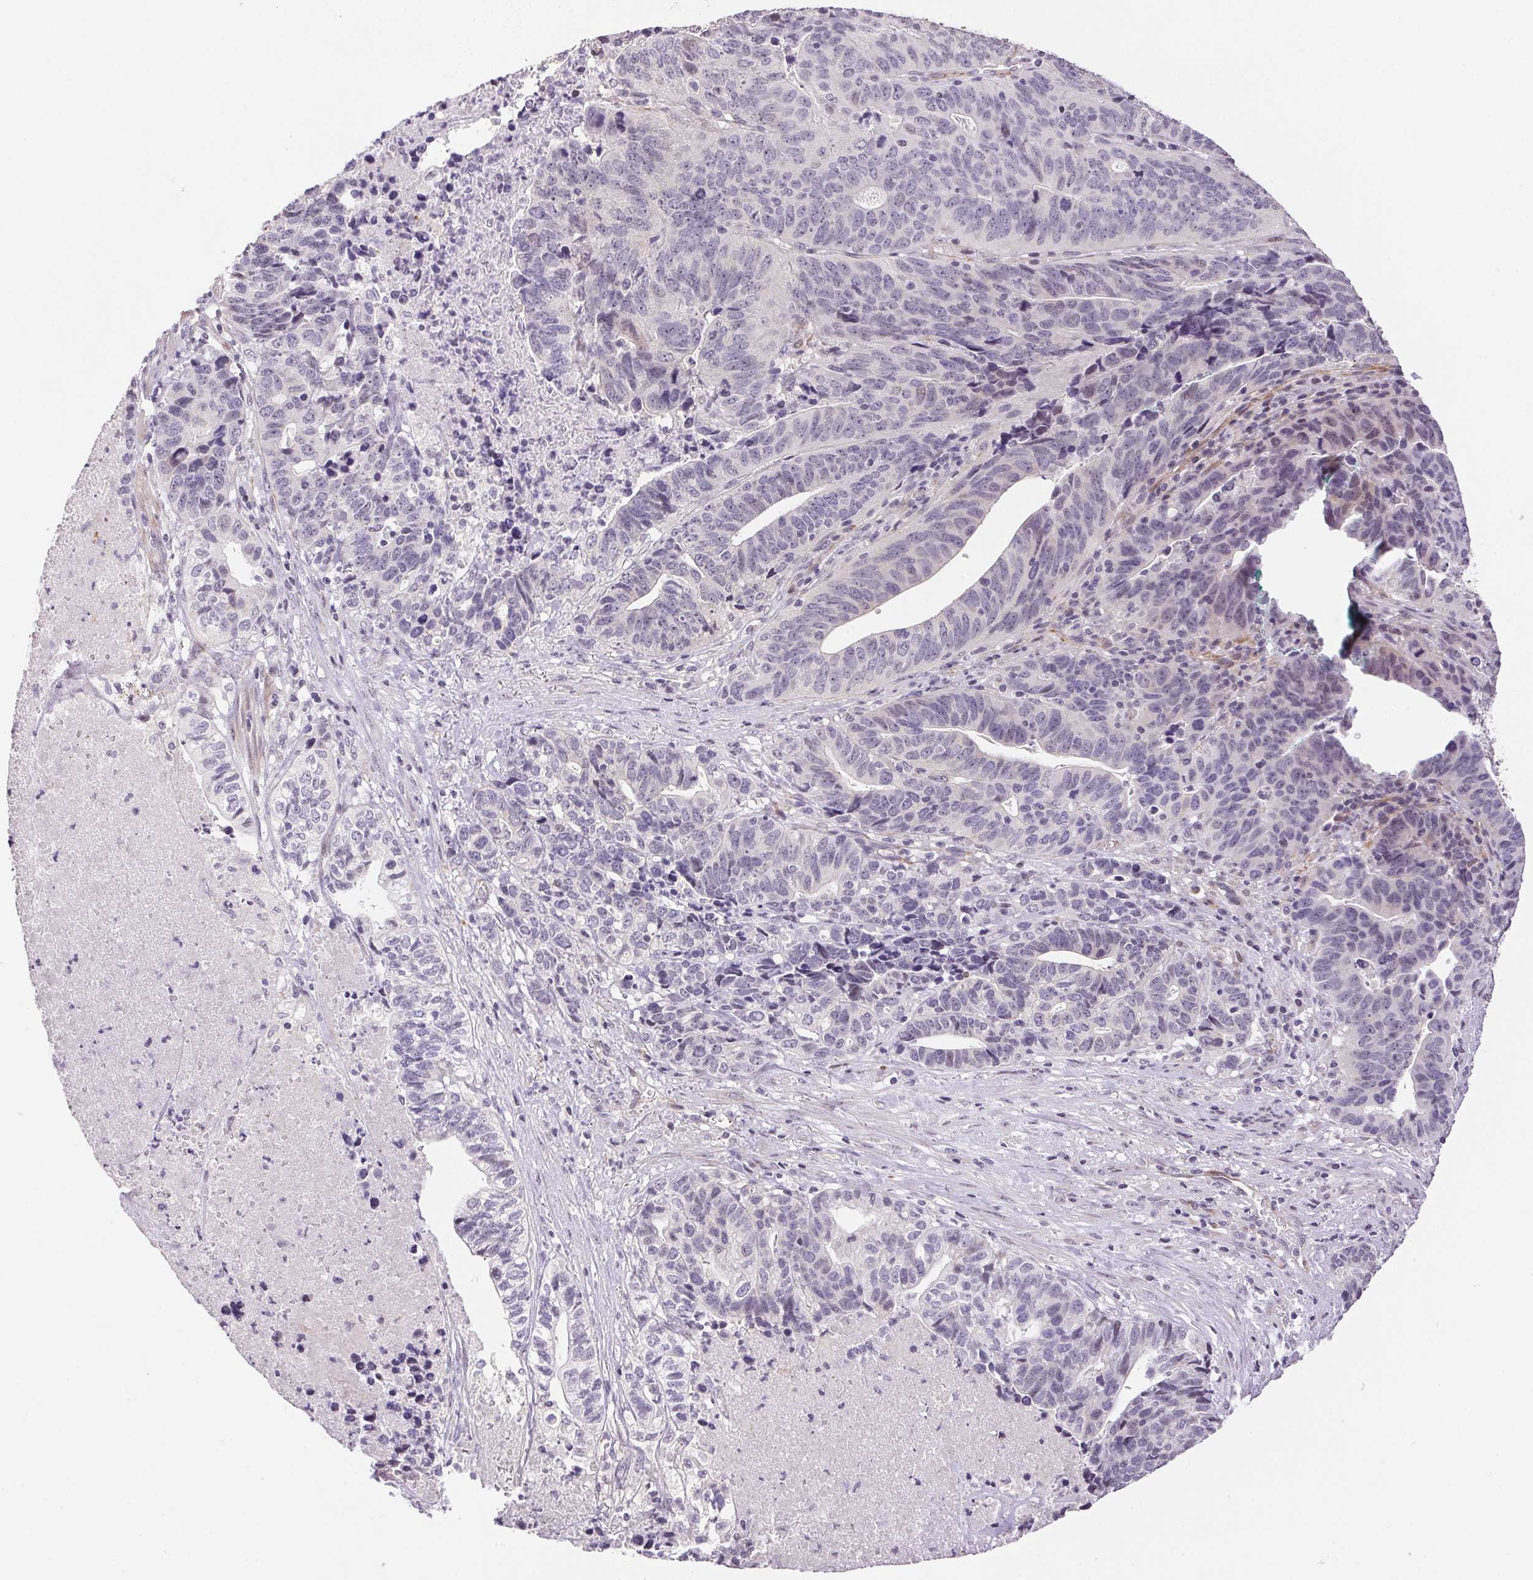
{"staining": {"intensity": "negative", "quantity": "none", "location": "none"}, "tissue": "stomach cancer", "cell_type": "Tumor cells", "image_type": "cancer", "snomed": [{"axis": "morphology", "description": "Adenocarcinoma, NOS"}, {"axis": "topography", "description": "Stomach, upper"}], "caption": "Human stomach adenocarcinoma stained for a protein using immunohistochemistry (IHC) demonstrates no expression in tumor cells.", "gene": "GYG2", "patient": {"sex": "female", "age": 67}}